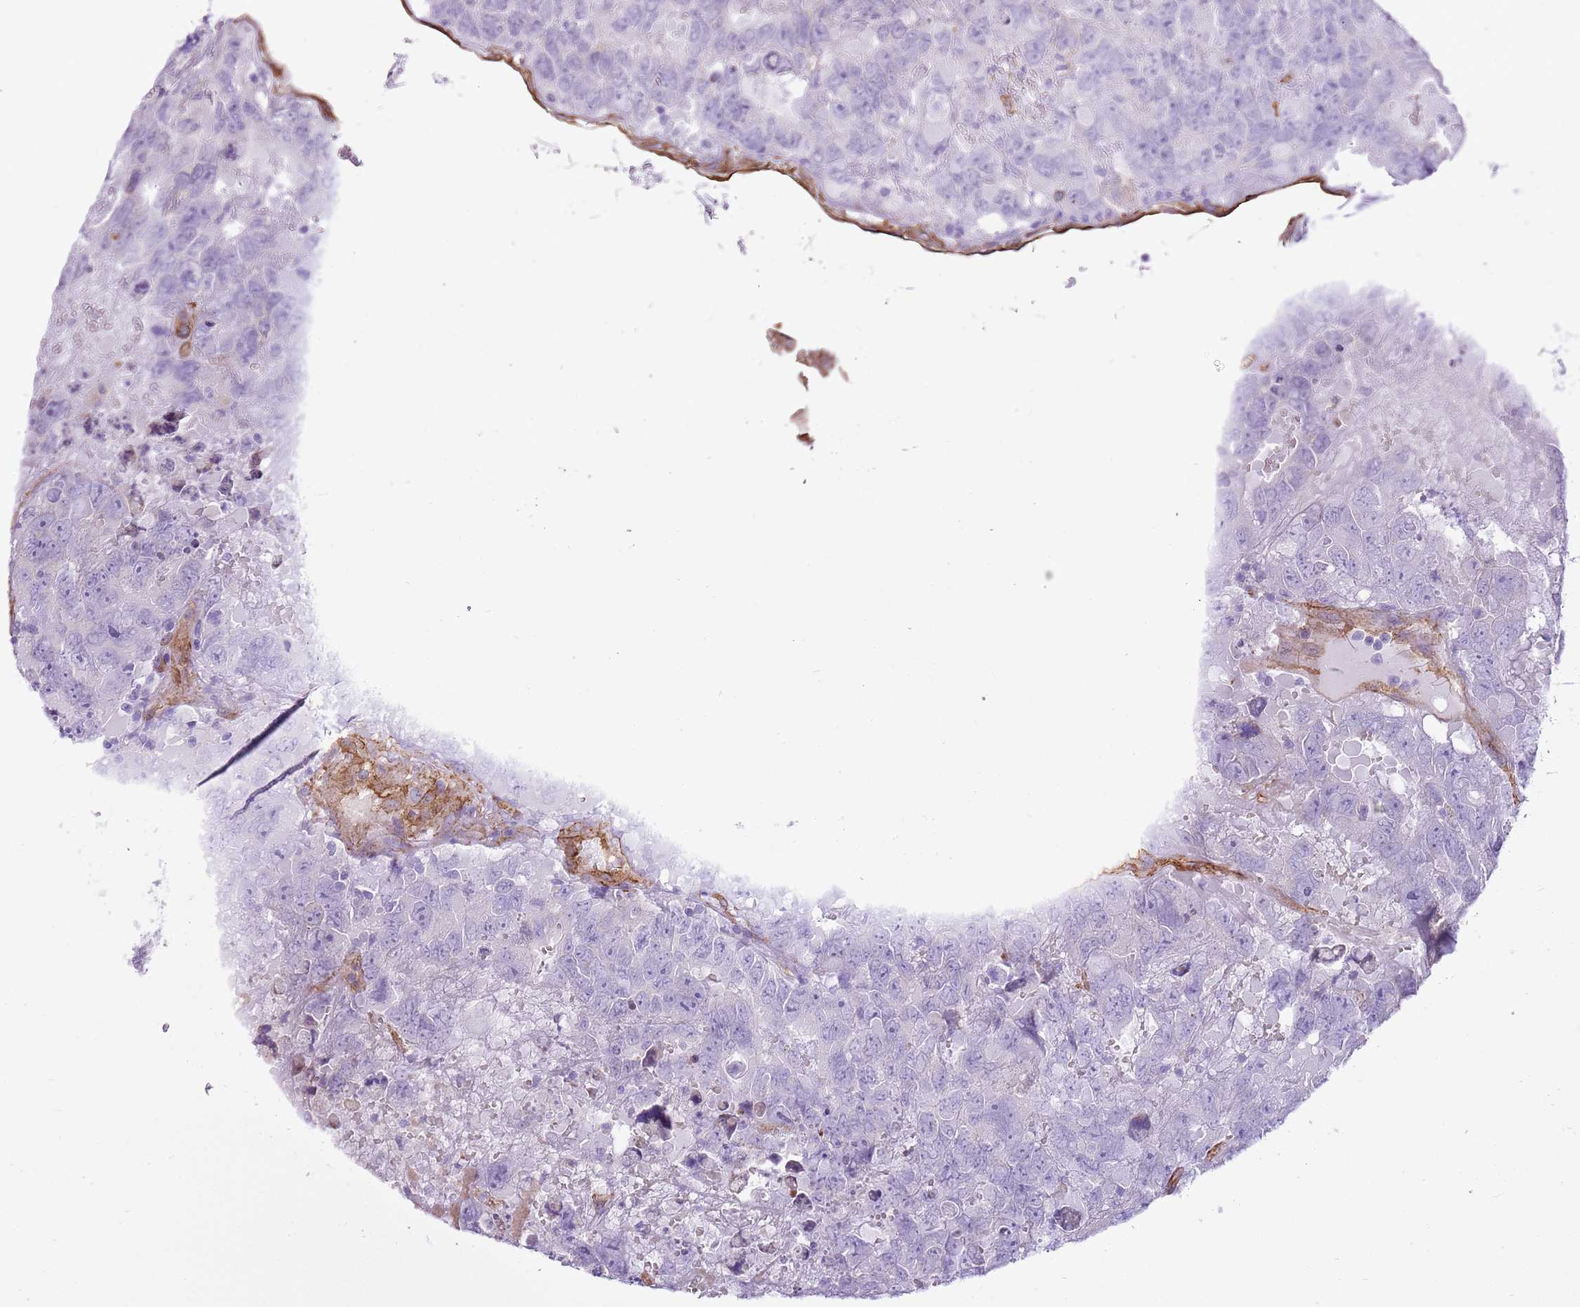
{"staining": {"intensity": "negative", "quantity": "none", "location": "none"}, "tissue": "testis cancer", "cell_type": "Tumor cells", "image_type": "cancer", "snomed": [{"axis": "morphology", "description": "Carcinoma, Embryonal, NOS"}, {"axis": "topography", "description": "Testis"}], "caption": "Immunohistochemistry (IHC) micrograph of testis embryonal carcinoma stained for a protein (brown), which shows no staining in tumor cells.", "gene": "CTDSPL", "patient": {"sex": "male", "age": 45}}